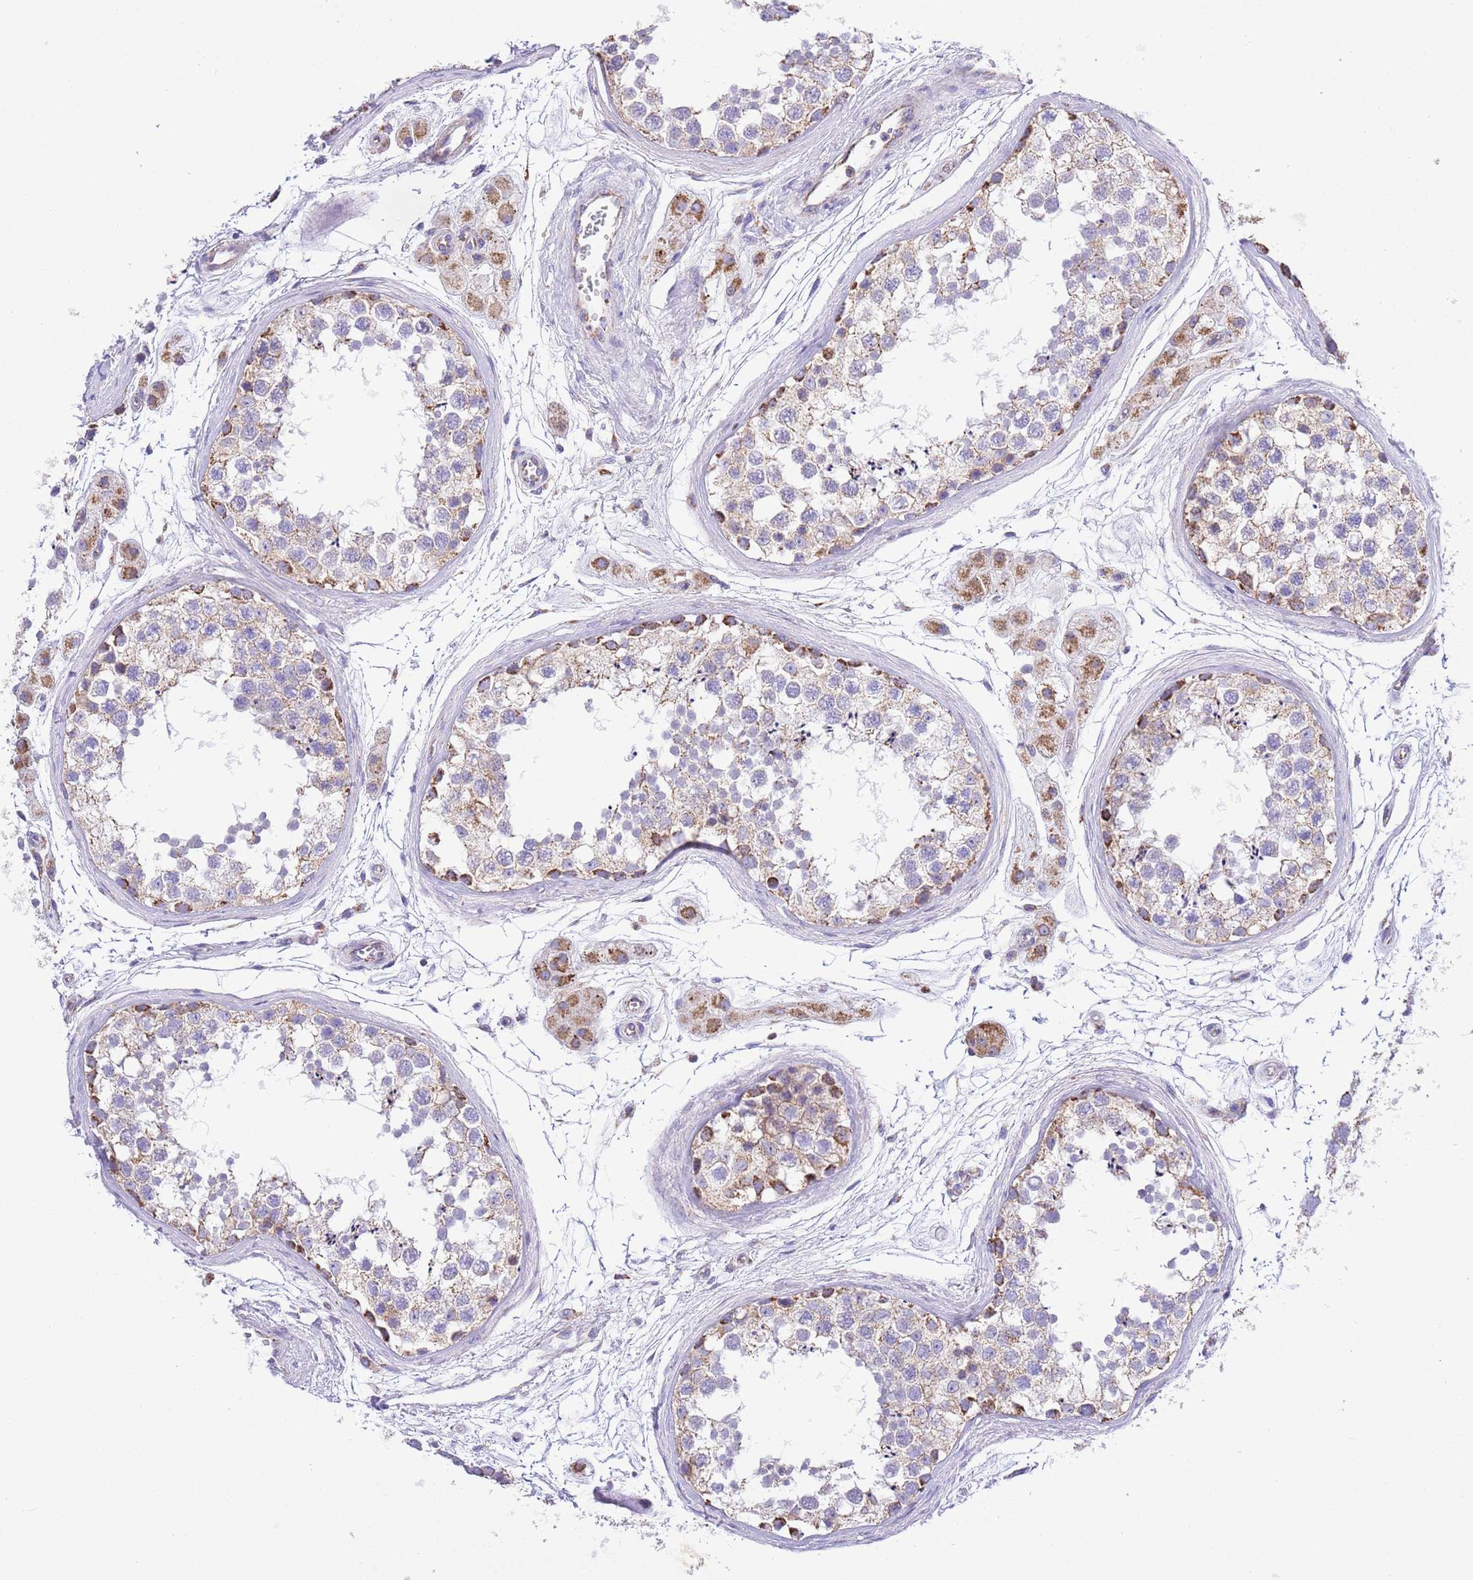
{"staining": {"intensity": "moderate", "quantity": ">75%", "location": "cytoplasmic/membranous"}, "tissue": "testis", "cell_type": "Cells in seminiferous ducts", "image_type": "normal", "snomed": [{"axis": "morphology", "description": "Normal tissue, NOS"}, {"axis": "topography", "description": "Testis"}], "caption": "Cells in seminiferous ducts reveal moderate cytoplasmic/membranous expression in about >75% of cells in benign testis.", "gene": "TEKTIP1", "patient": {"sex": "male", "age": 56}}